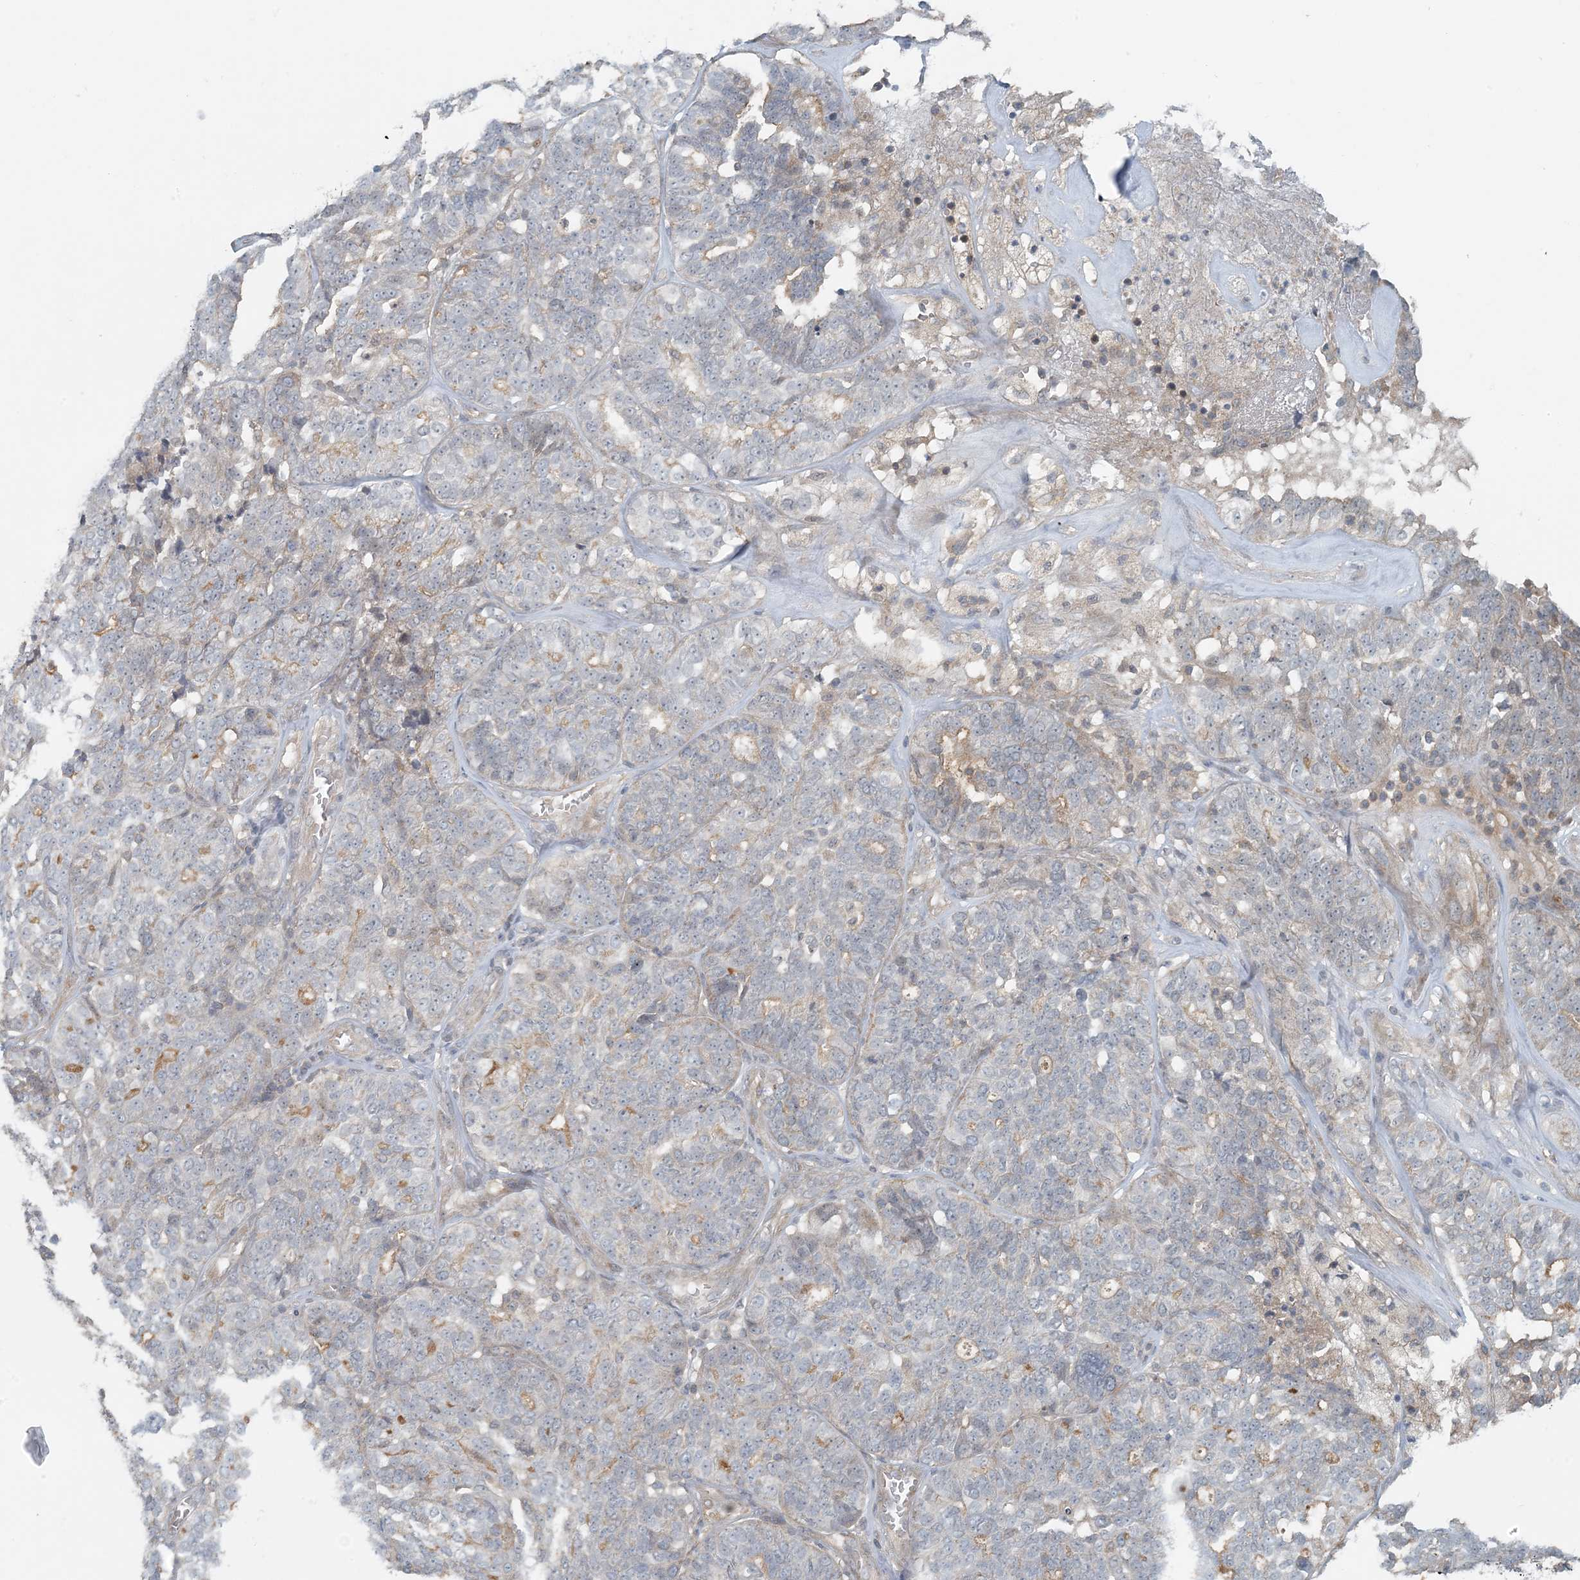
{"staining": {"intensity": "moderate", "quantity": "<25%", "location": "cytoplasmic/membranous"}, "tissue": "ovarian cancer", "cell_type": "Tumor cells", "image_type": "cancer", "snomed": [{"axis": "morphology", "description": "Cystadenocarcinoma, serous, NOS"}, {"axis": "topography", "description": "Ovary"}], "caption": "A photomicrograph showing moderate cytoplasmic/membranous expression in approximately <25% of tumor cells in ovarian cancer, as visualized by brown immunohistochemical staining.", "gene": "OBI1", "patient": {"sex": "female", "age": 59}}